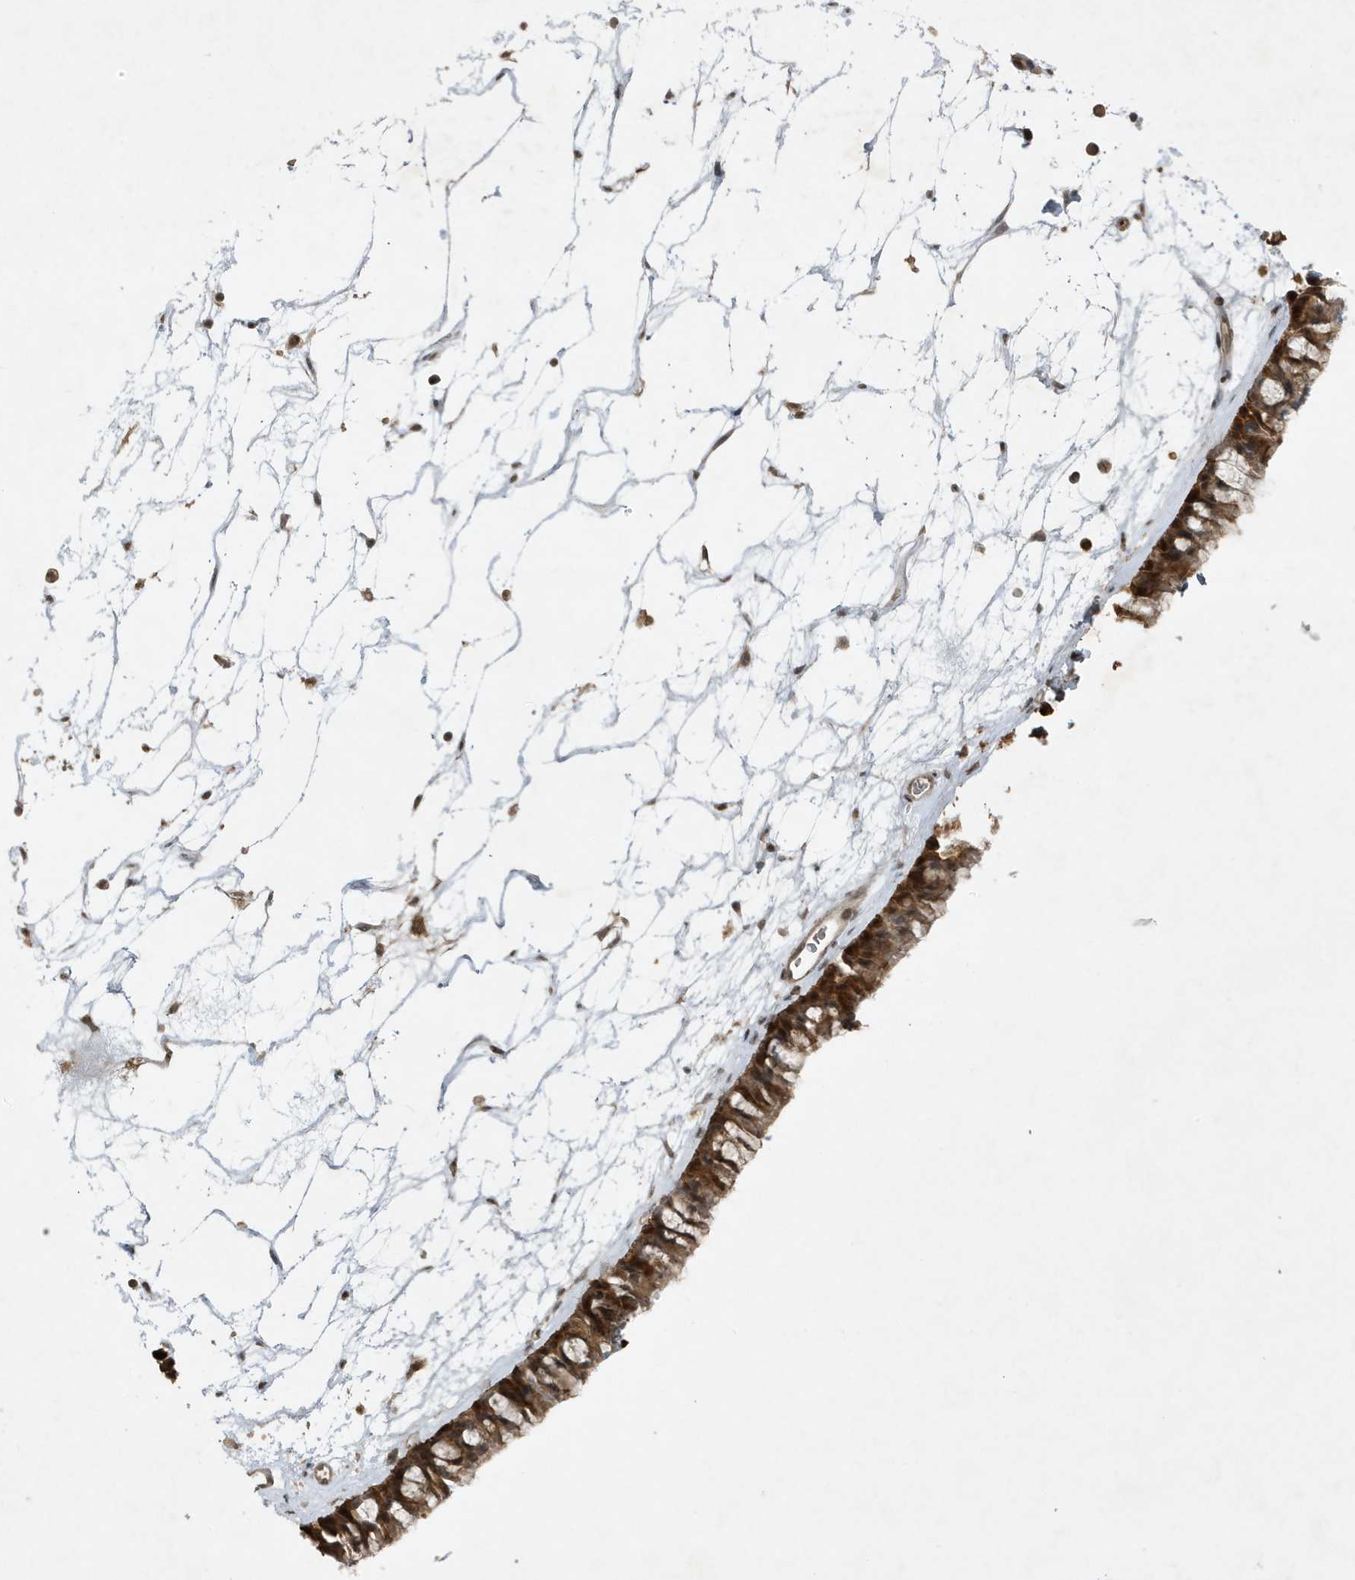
{"staining": {"intensity": "moderate", "quantity": ">75%", "location": "cytoplasmic/membranous,nuclear"}, "tissue": "nasopharynx", "cell_type": "Respiratory epithelial cells", "image_type": "normal", "snomed": [{"axis": "morphology", "description": "Normal tissue, NOS"}, {"axis": "topography", "description": "Nasopharynx"}], "caption": "Immunohistochemical staining of benign human nasopharynx exhibits moderate cytoplasmic/membranous,nuclear protein expression in about >75% of respiratory epithelial cells.", "gene": "HSPA1A", "patient": {"sex": "male", "age": 64}}